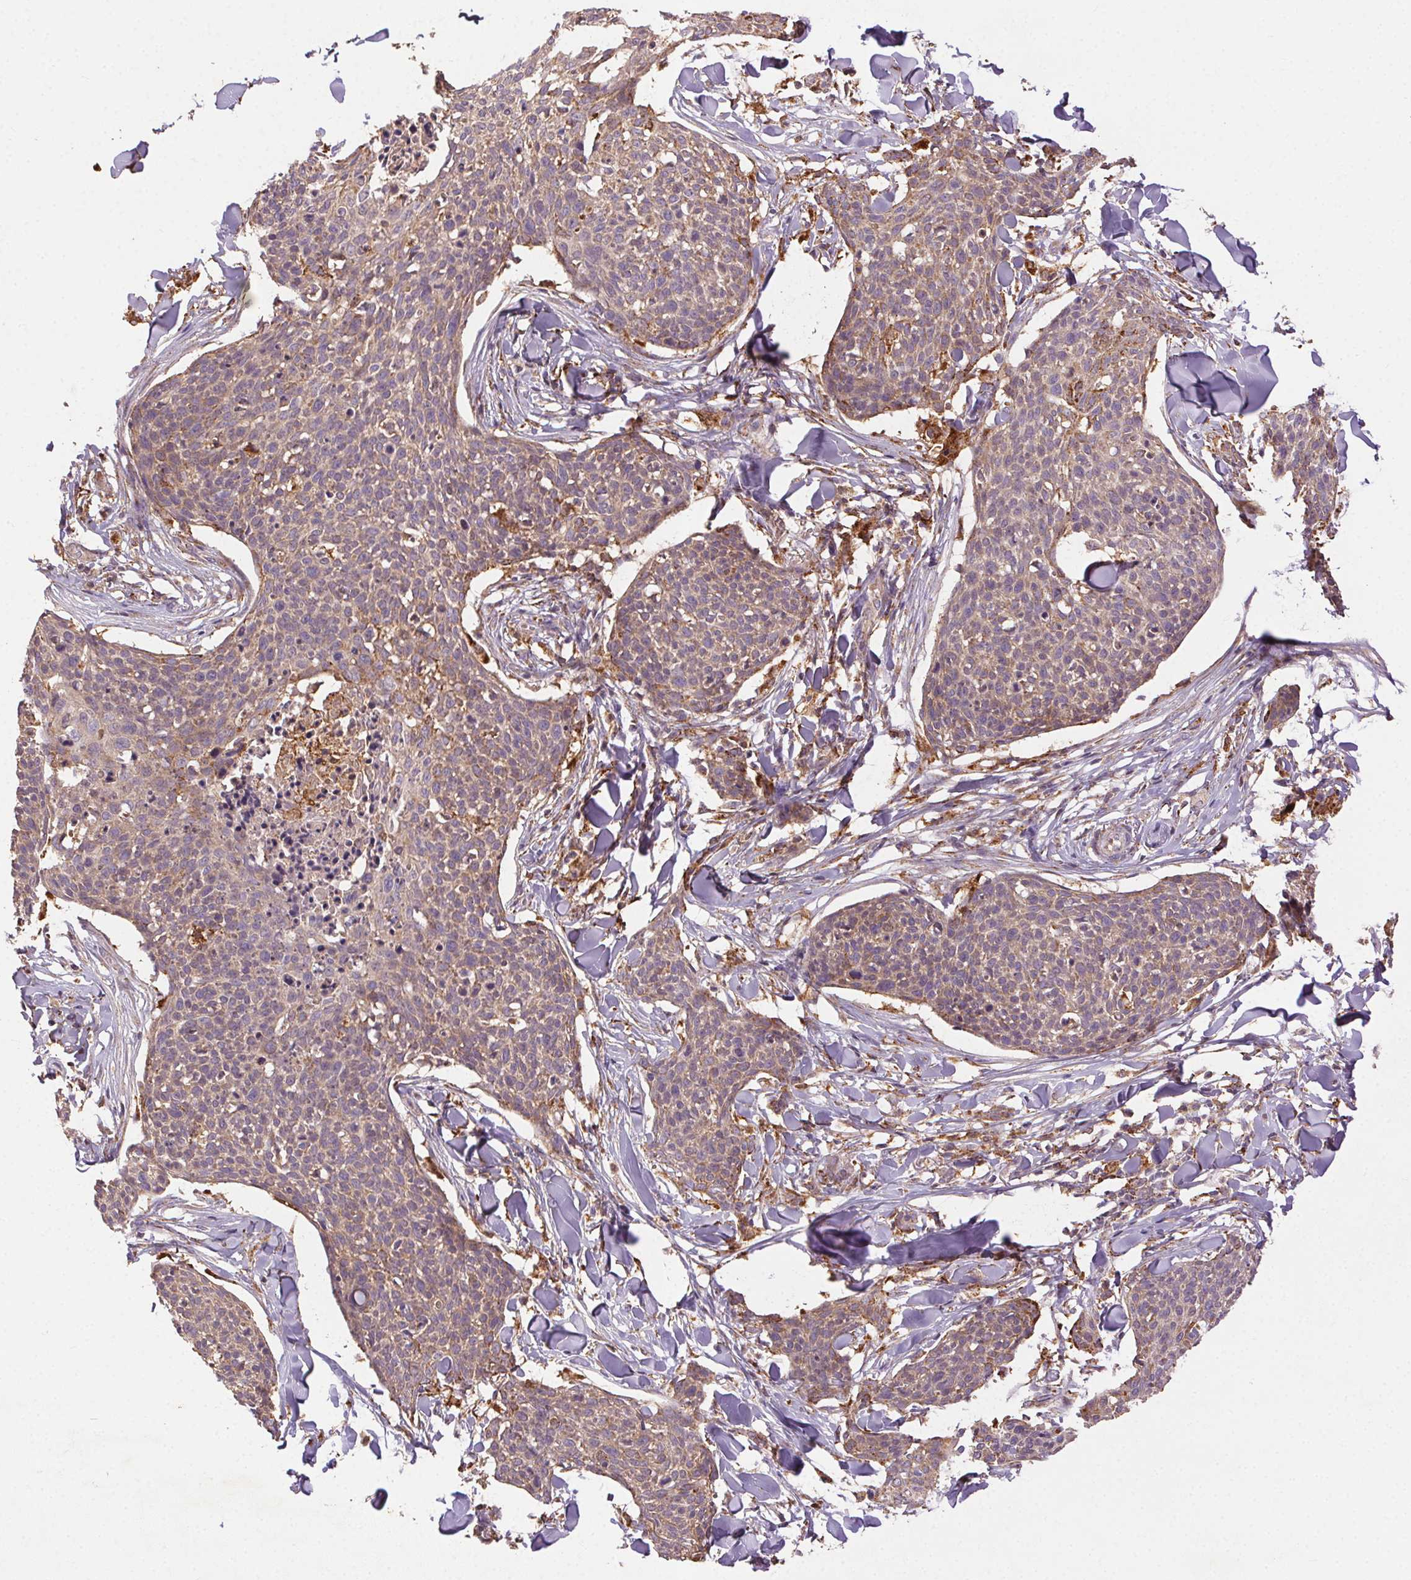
{"staining": {"intensity": "weak", "quantity": ">75%", "location": "cytoplasmic/membranous"}, "tissue": "skin cancer", "cell_type": "Tumor cells", "image_type": "cancer", "snomed": [{"axis": "morphology", "description": "Squamous cell carcinoma, NOS"}, {"axis": "topography", "description": "Skin"}, {"axis": "topography", "description": "Vulva"}], "caption": "An immunohistochemistry micrograph of neoplastic tissue is shown. Protein staining in brown labels weak cytoplasmic/membranous positivity in squamous cell carcinoma (skin) within tumor cells.", "gene": "FNBP1L", "patient": {"sex": "female", "age": 75}}